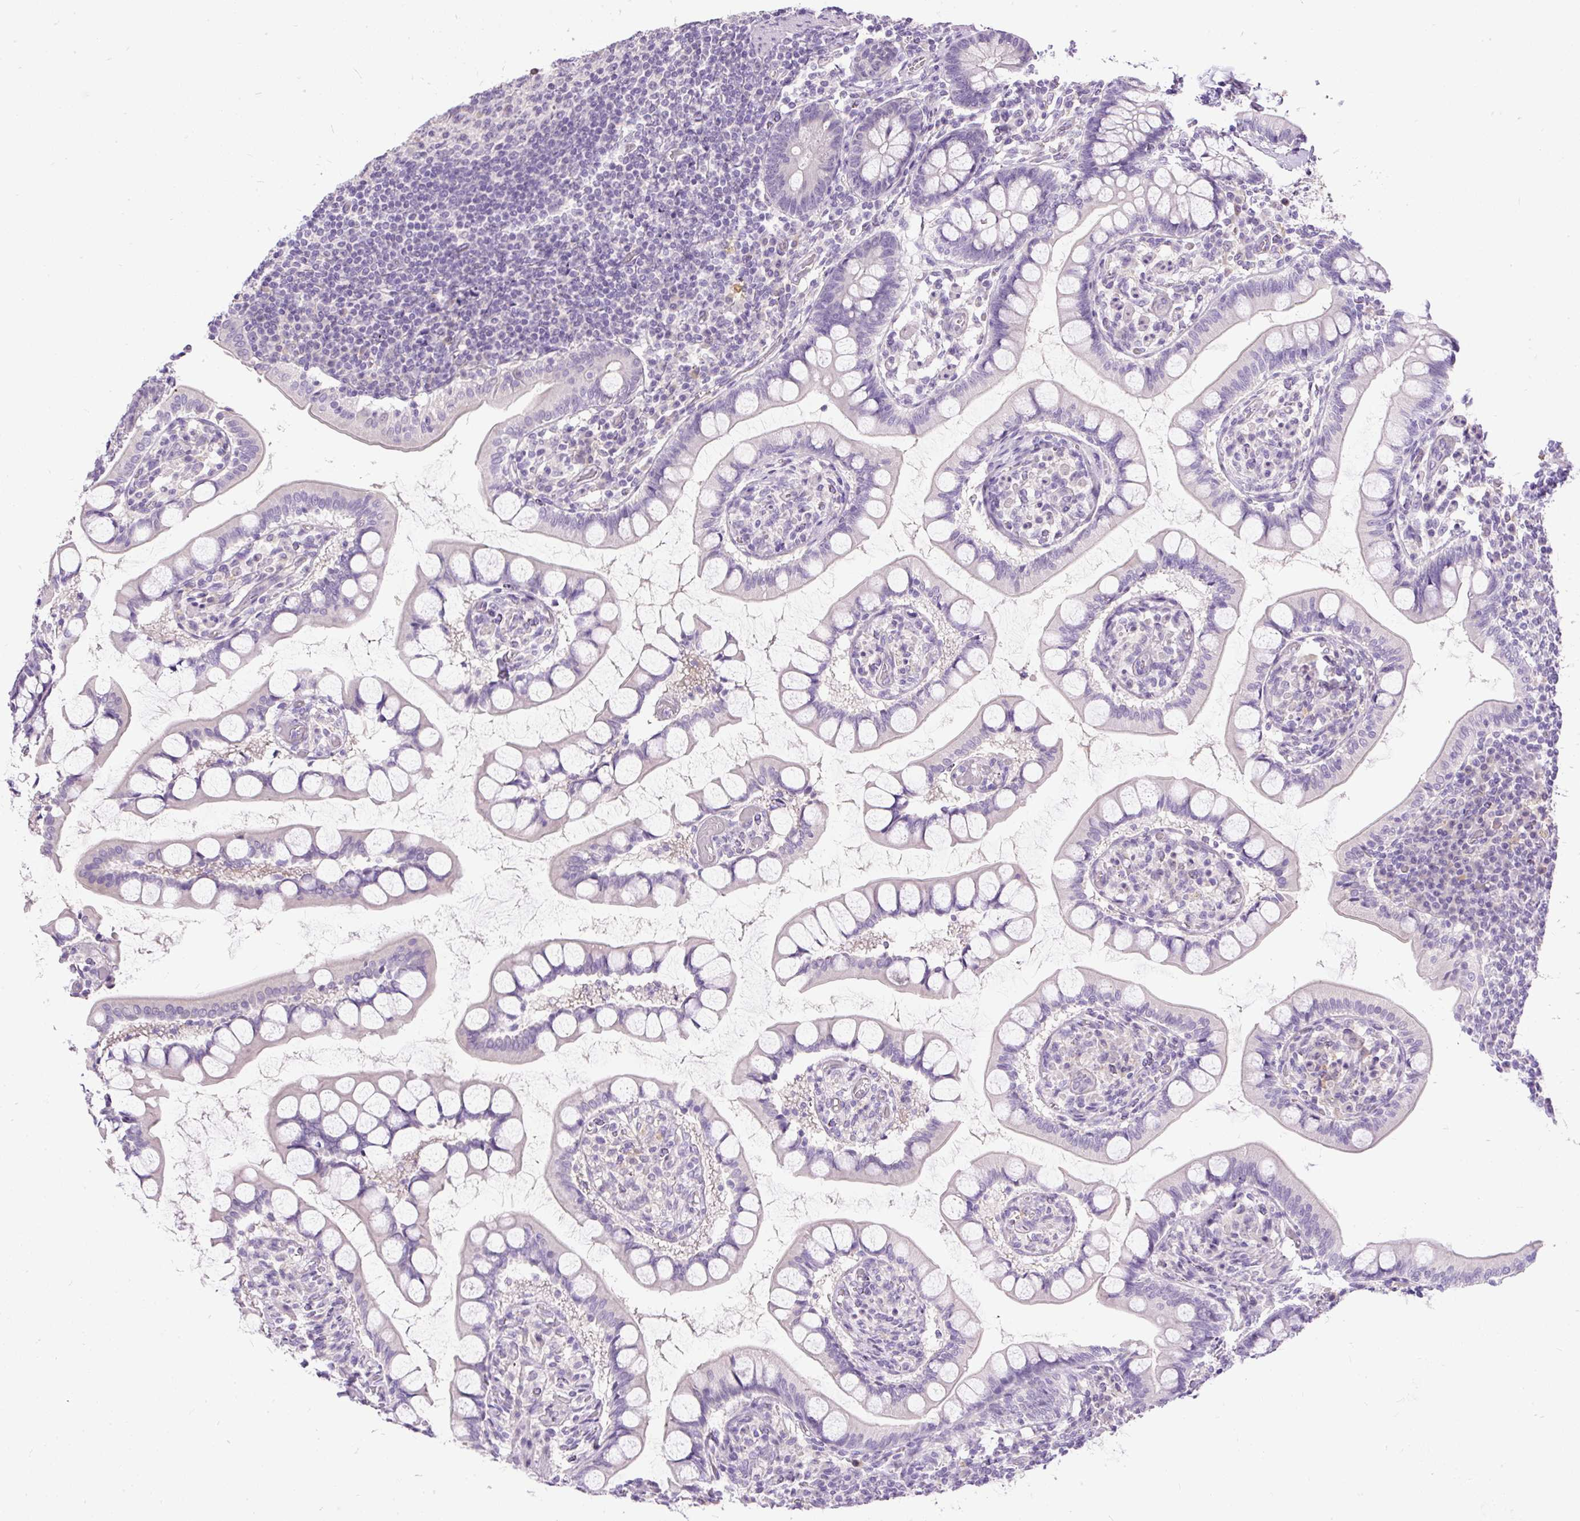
{"staining": {"intensity": "negative", "quantity": "none", "location": "none"}, "tissue": "small intestine", "cell_type": "Glandular cells", "image_type": "normal", "snomed": [{"axis": "morphology", "description": "Normal tissue, NOS"}, {"axis": "topography", "description": "Small intestine"}], "caption": "The IHC micrograph has no significant positivity in glandular cells of small intestine. Brightfield microscopy of immunohistochemistry (IHC) stained with DAB (3,3'-diaminobenzidine) (brown) and hematoxylin (blue), captured at high magnification.", "gene": "KRTAP20", "patient": {"sex": "male", "age": 52}}